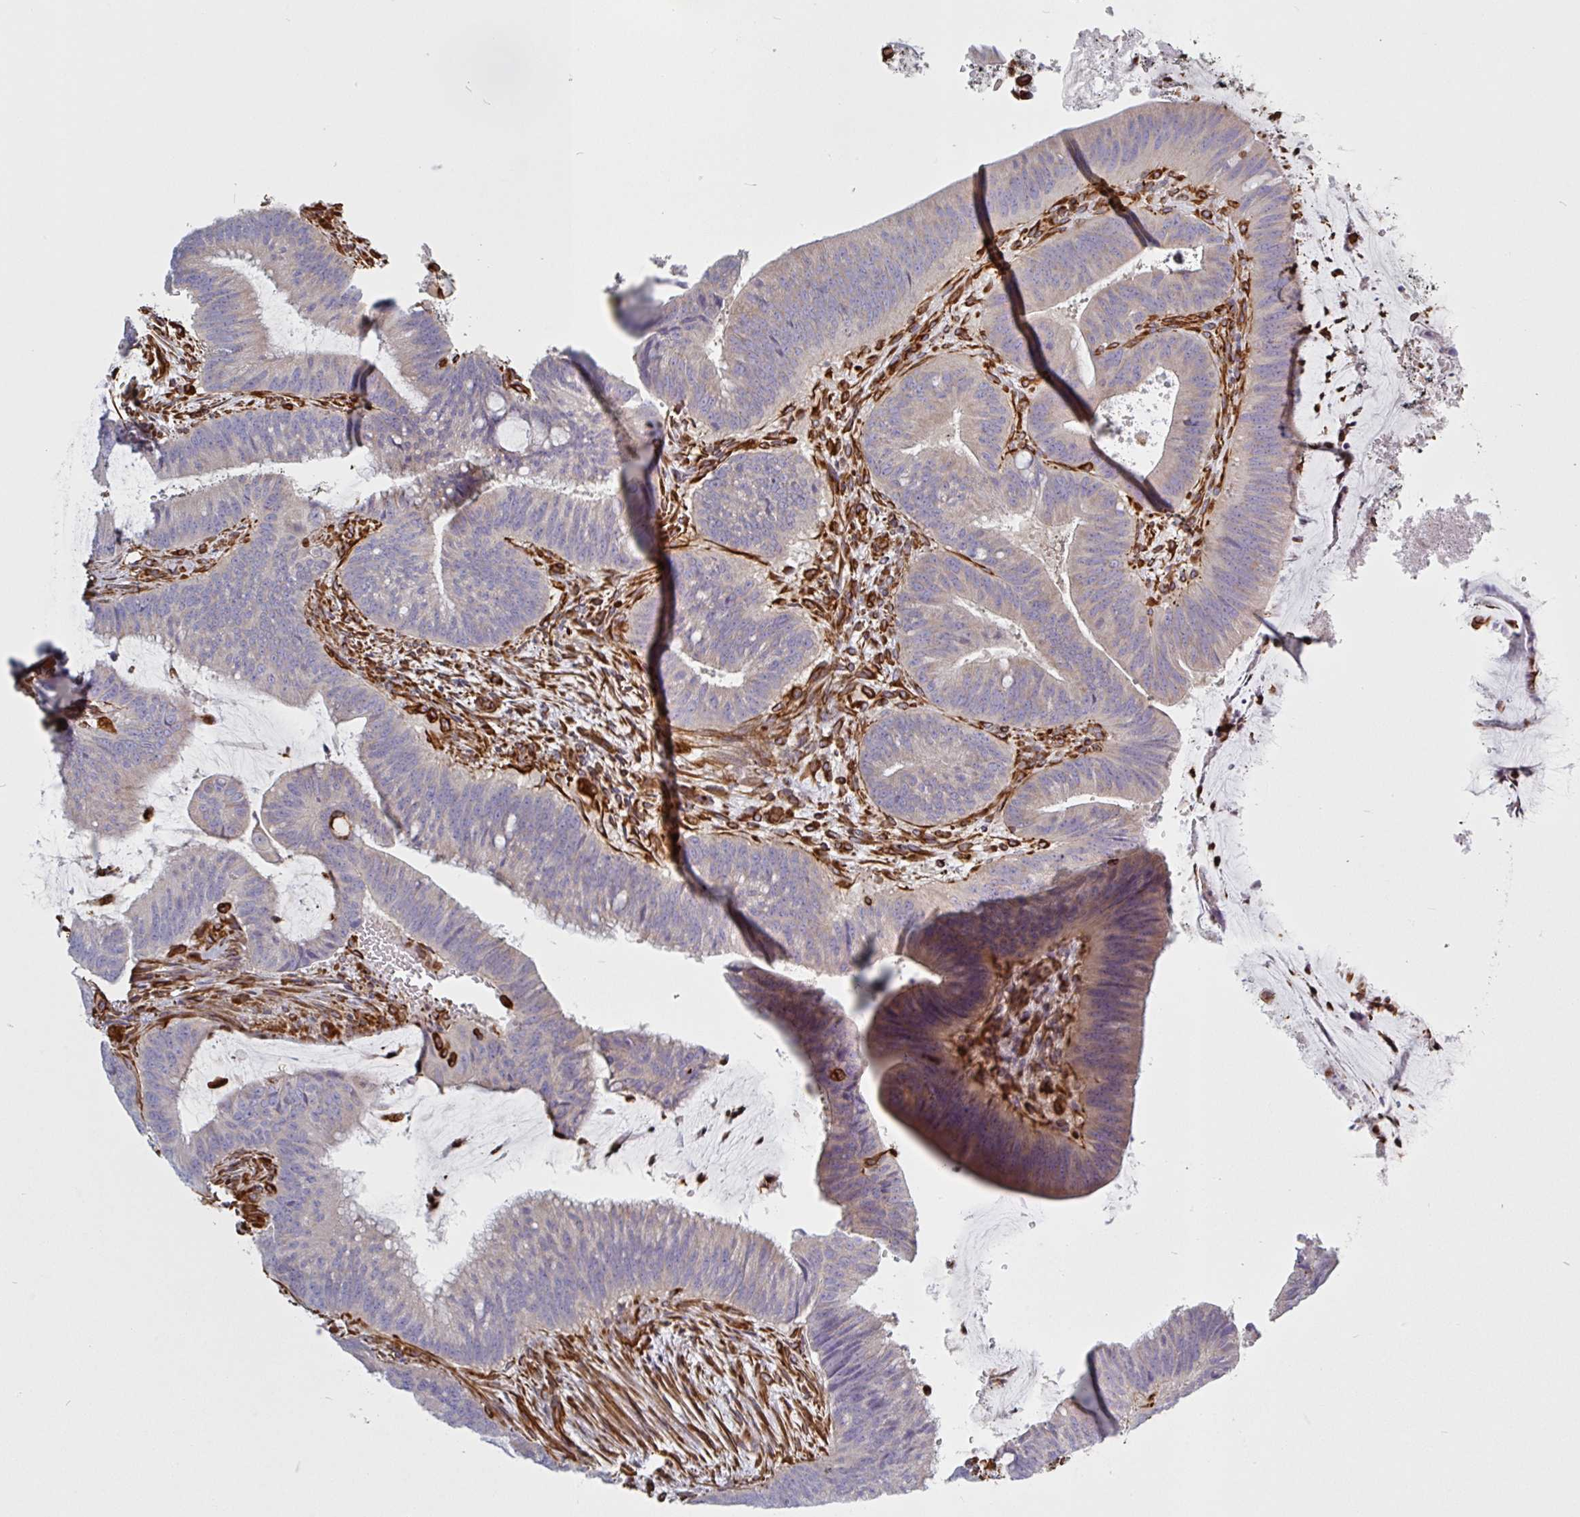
{"staining": {"intensity": "negative", "quantity": "none", "location": "none"}, "tissue": "colorectal cancer", "cell_type": "Tumor cells", "image_type": "cancer", "snomed": [{"axis": "morphology", "description": "Adenocarcinoma, NOS"}, {"axis": "topography", "description": "Colon"}], "caption": "DAB (3,3'-diaminobenzidine) immunohistochemical staining of human colorectal cancer (adenocarcinoma) reveals no significant expression in tumor cells.", "gene": "PPFIA1", "patient": {"sex": "female", "age": 43}}